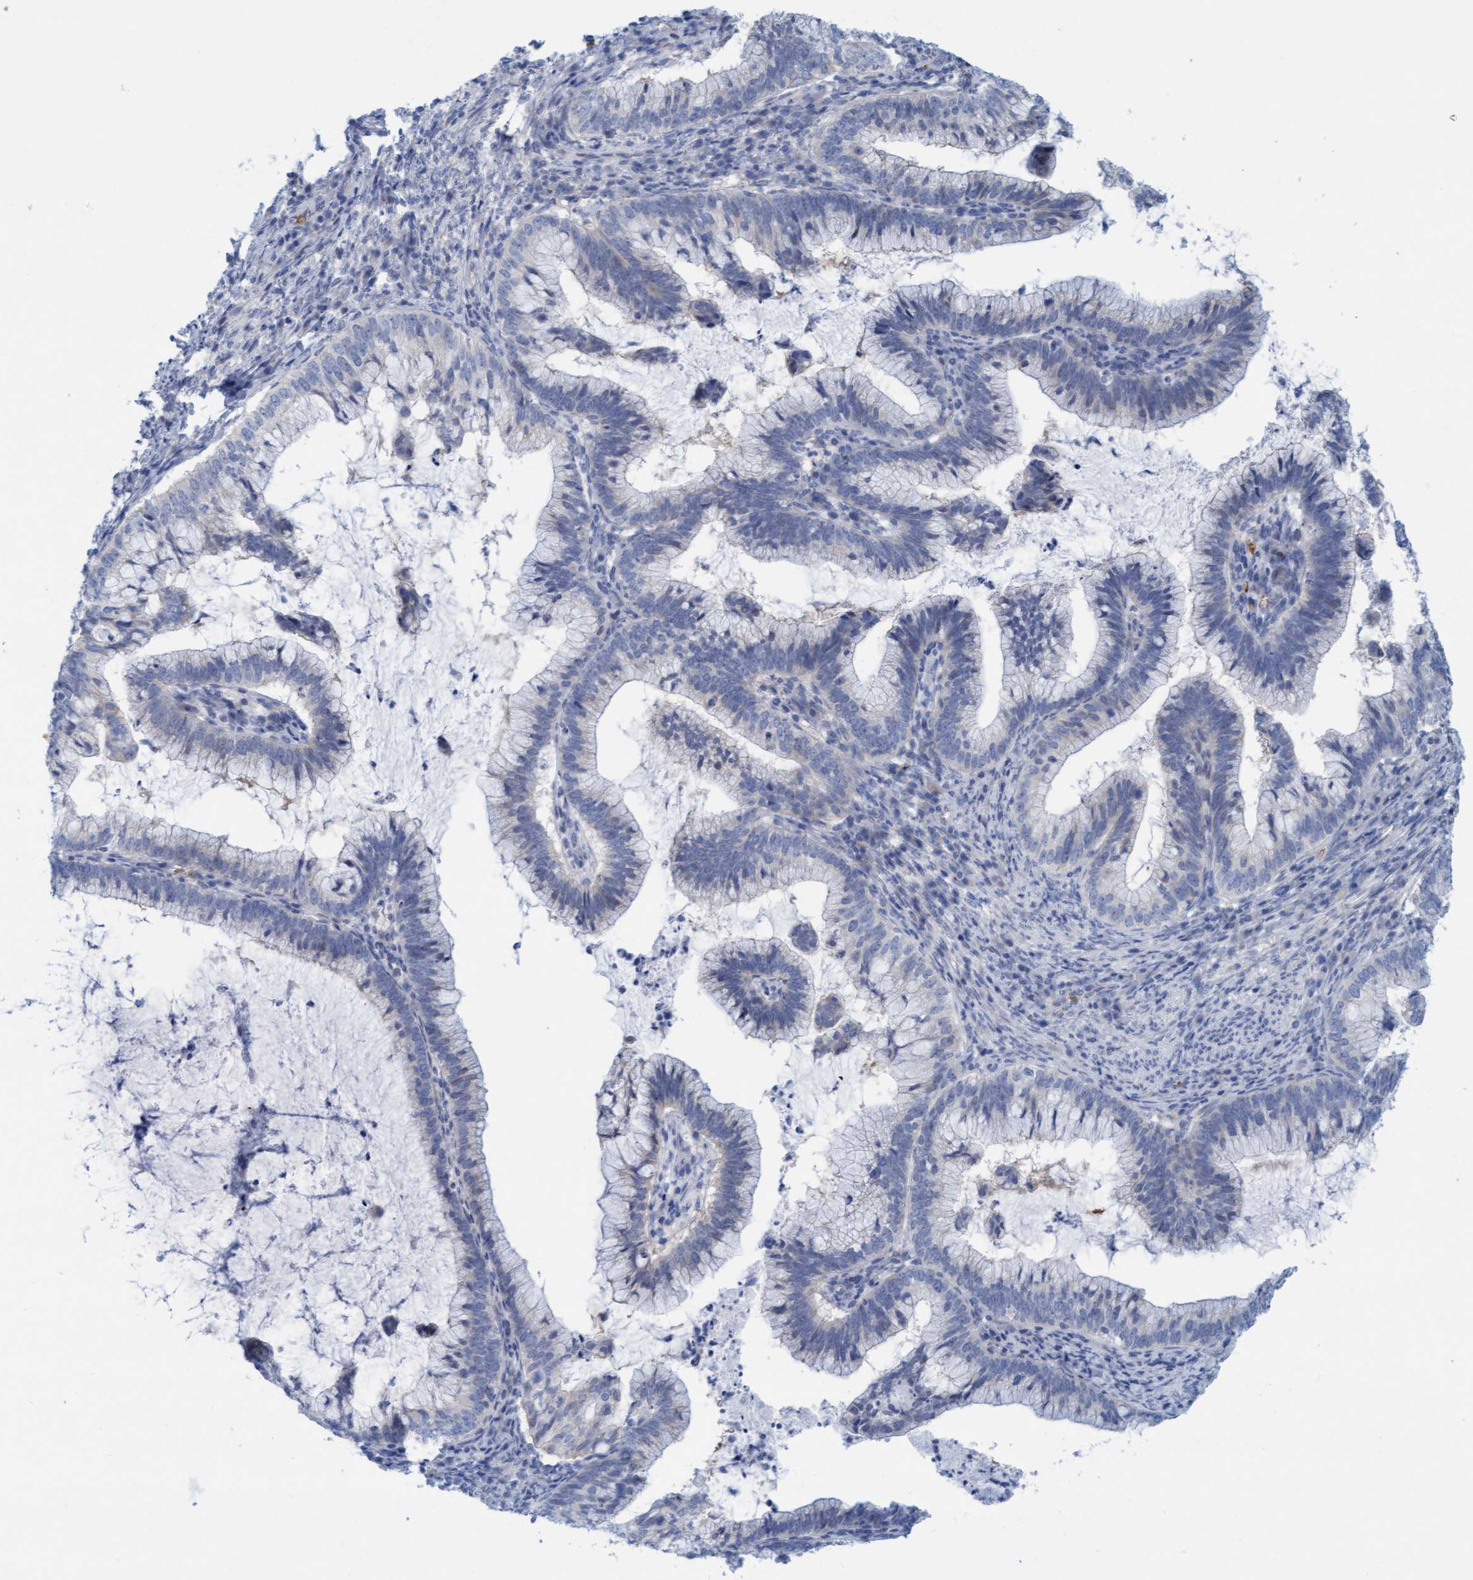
{"staining": {"intensity": "negative", "quantity": "none", "location": "none"}, "tissue": "cervical cancer", "cell_type": "Tumor cells", "image_type": "cancer", "snomed": [{"axis": "morphology", "description": "Adenocarcinoma, NOS"}, {"axis": "topography", "description": "Cervix"}], "caption": "Adenocarcinoma (cervical) stained for a protein using immunohistochemistry (IHC) demonstrates no positivity tumor cells.", "gene": "P2RX5", "patient": {"sex": "female", "age": 36}}